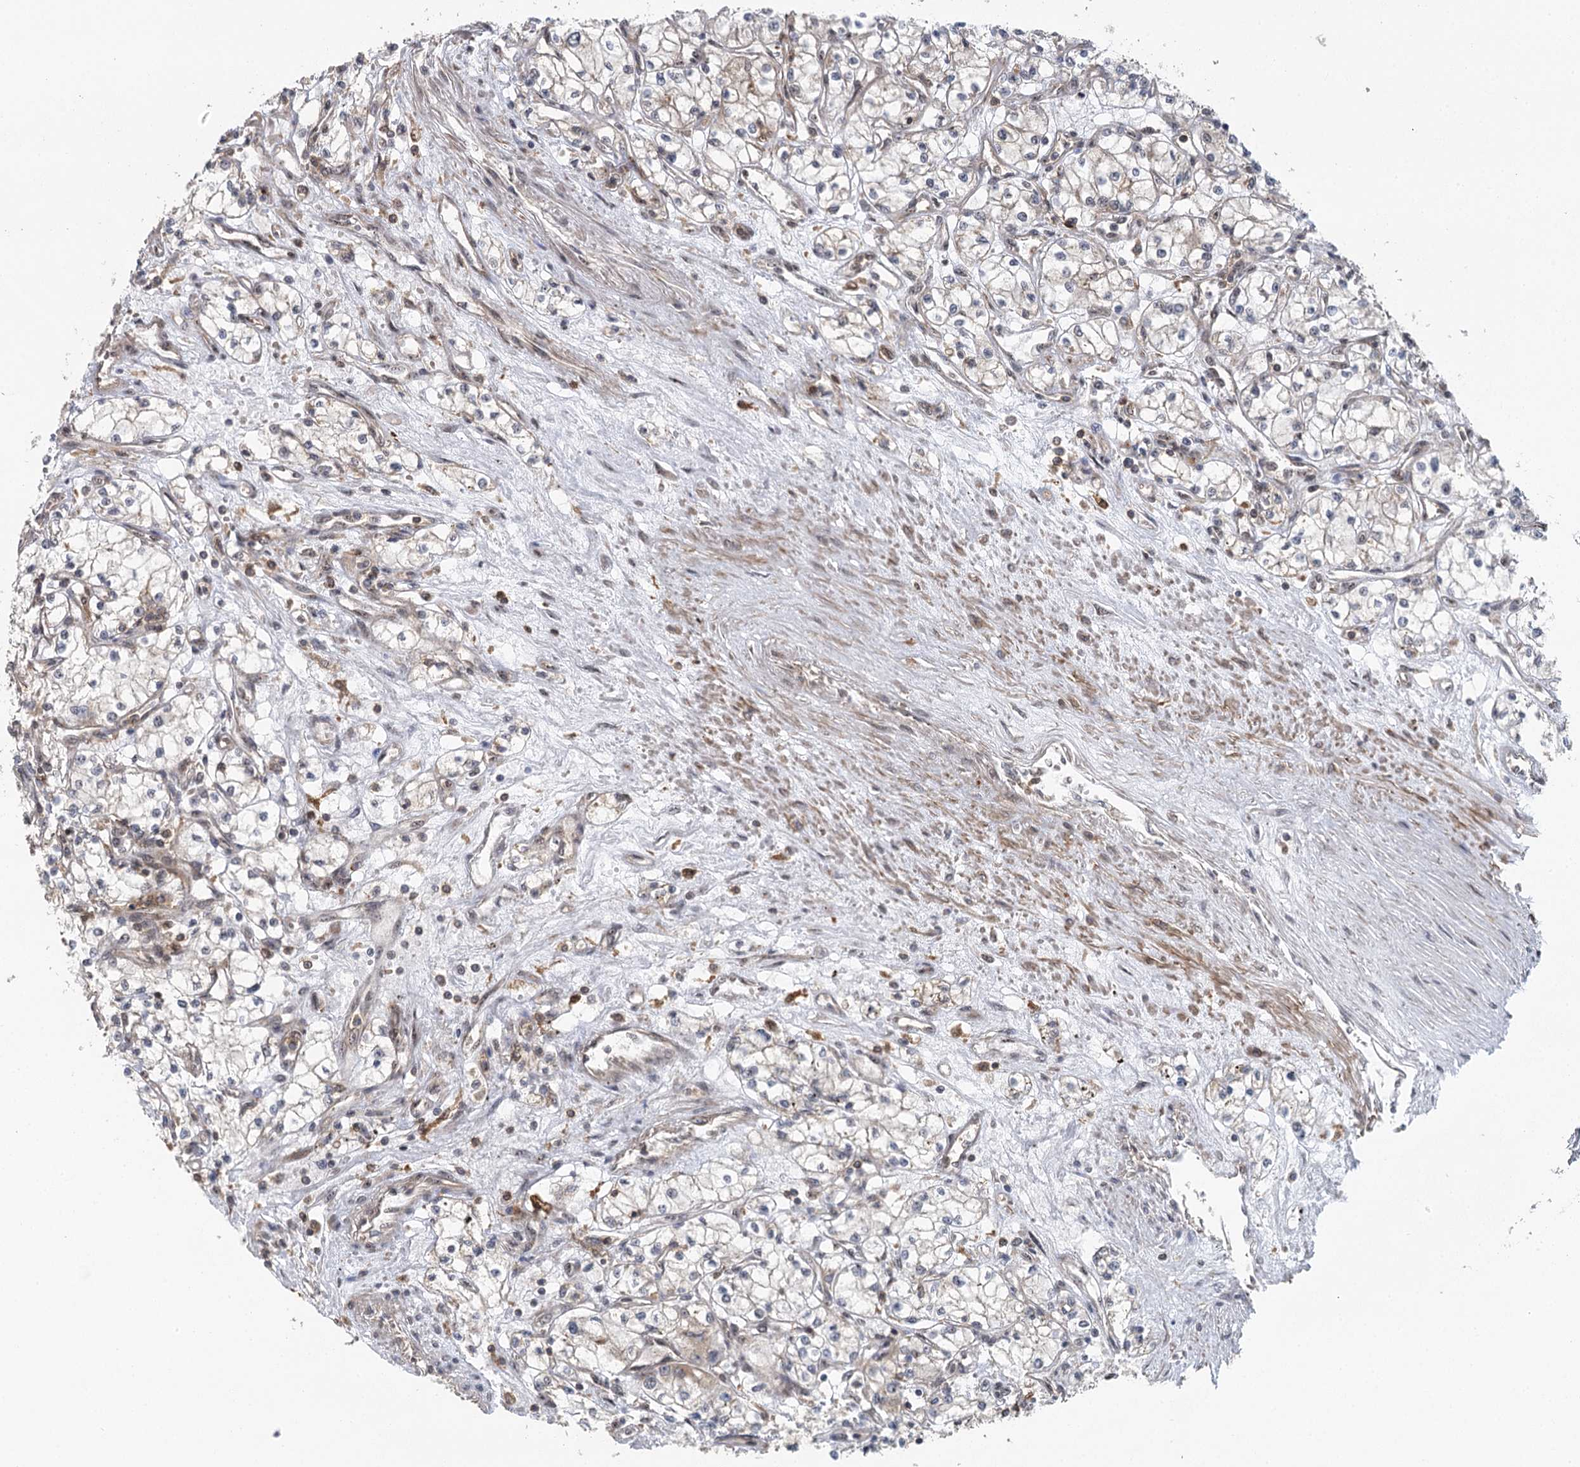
{"staining": {"intensity": "weak", "quantity": "<25%", "location": "cytoplasmic/membranous"}, "tissue": "renal cancer", "cell_type": "Tumor cells", "image_type": "cancer", "snomed": [{"axis": "morphology", "description": "Adenocarcinoma, NOS"}, {"axis": "topography", "description": "Kidney"}], "caption": "Immunohistochemistry (IHC) of human renal adenocarcinoma displays no positivity in tumor cells.", "gene": "C12orf4", "patient": {"sex": "male", "age": 59}}